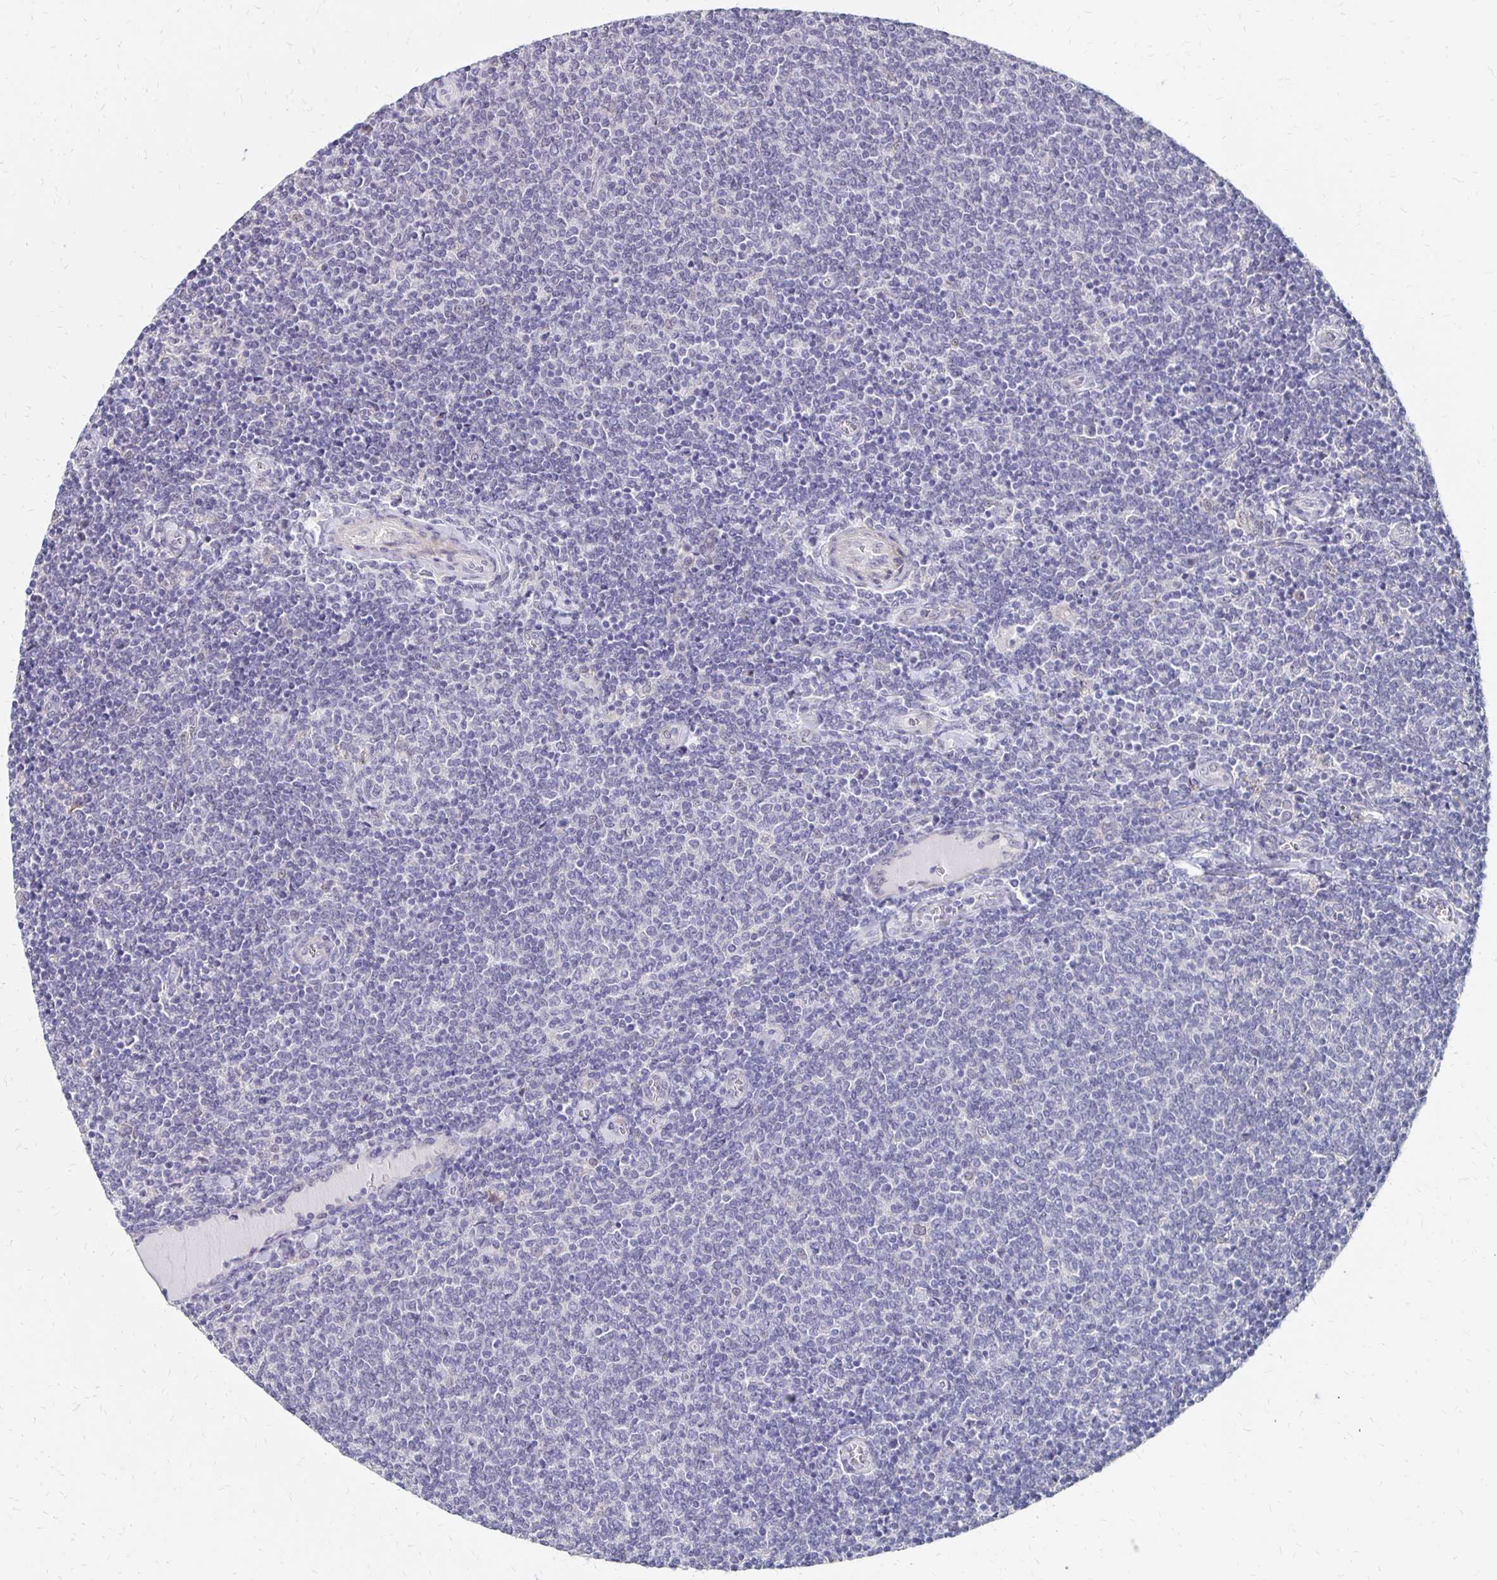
{"staining": {"intensity": "negative", "quantity": "none", "location": "none"}, "tissue": "lymphoma", "cell_type": "Tumor cells", "image_type": "cancer", "snomed": [{"axis": "morphology", "description": "Malignant lymphoma, non-Hodgkin's type, Low grade"}, {"axis": "topography", "description": "Lymph node"}], "caption": "DAB immunohistochemical staining of malignant lymphoma, non-Hodgkin's type (low-grade) shows no significant staining in tumor cells.", "gene": "ATOSB", "patient": {"sex": "male", "age": 52}}